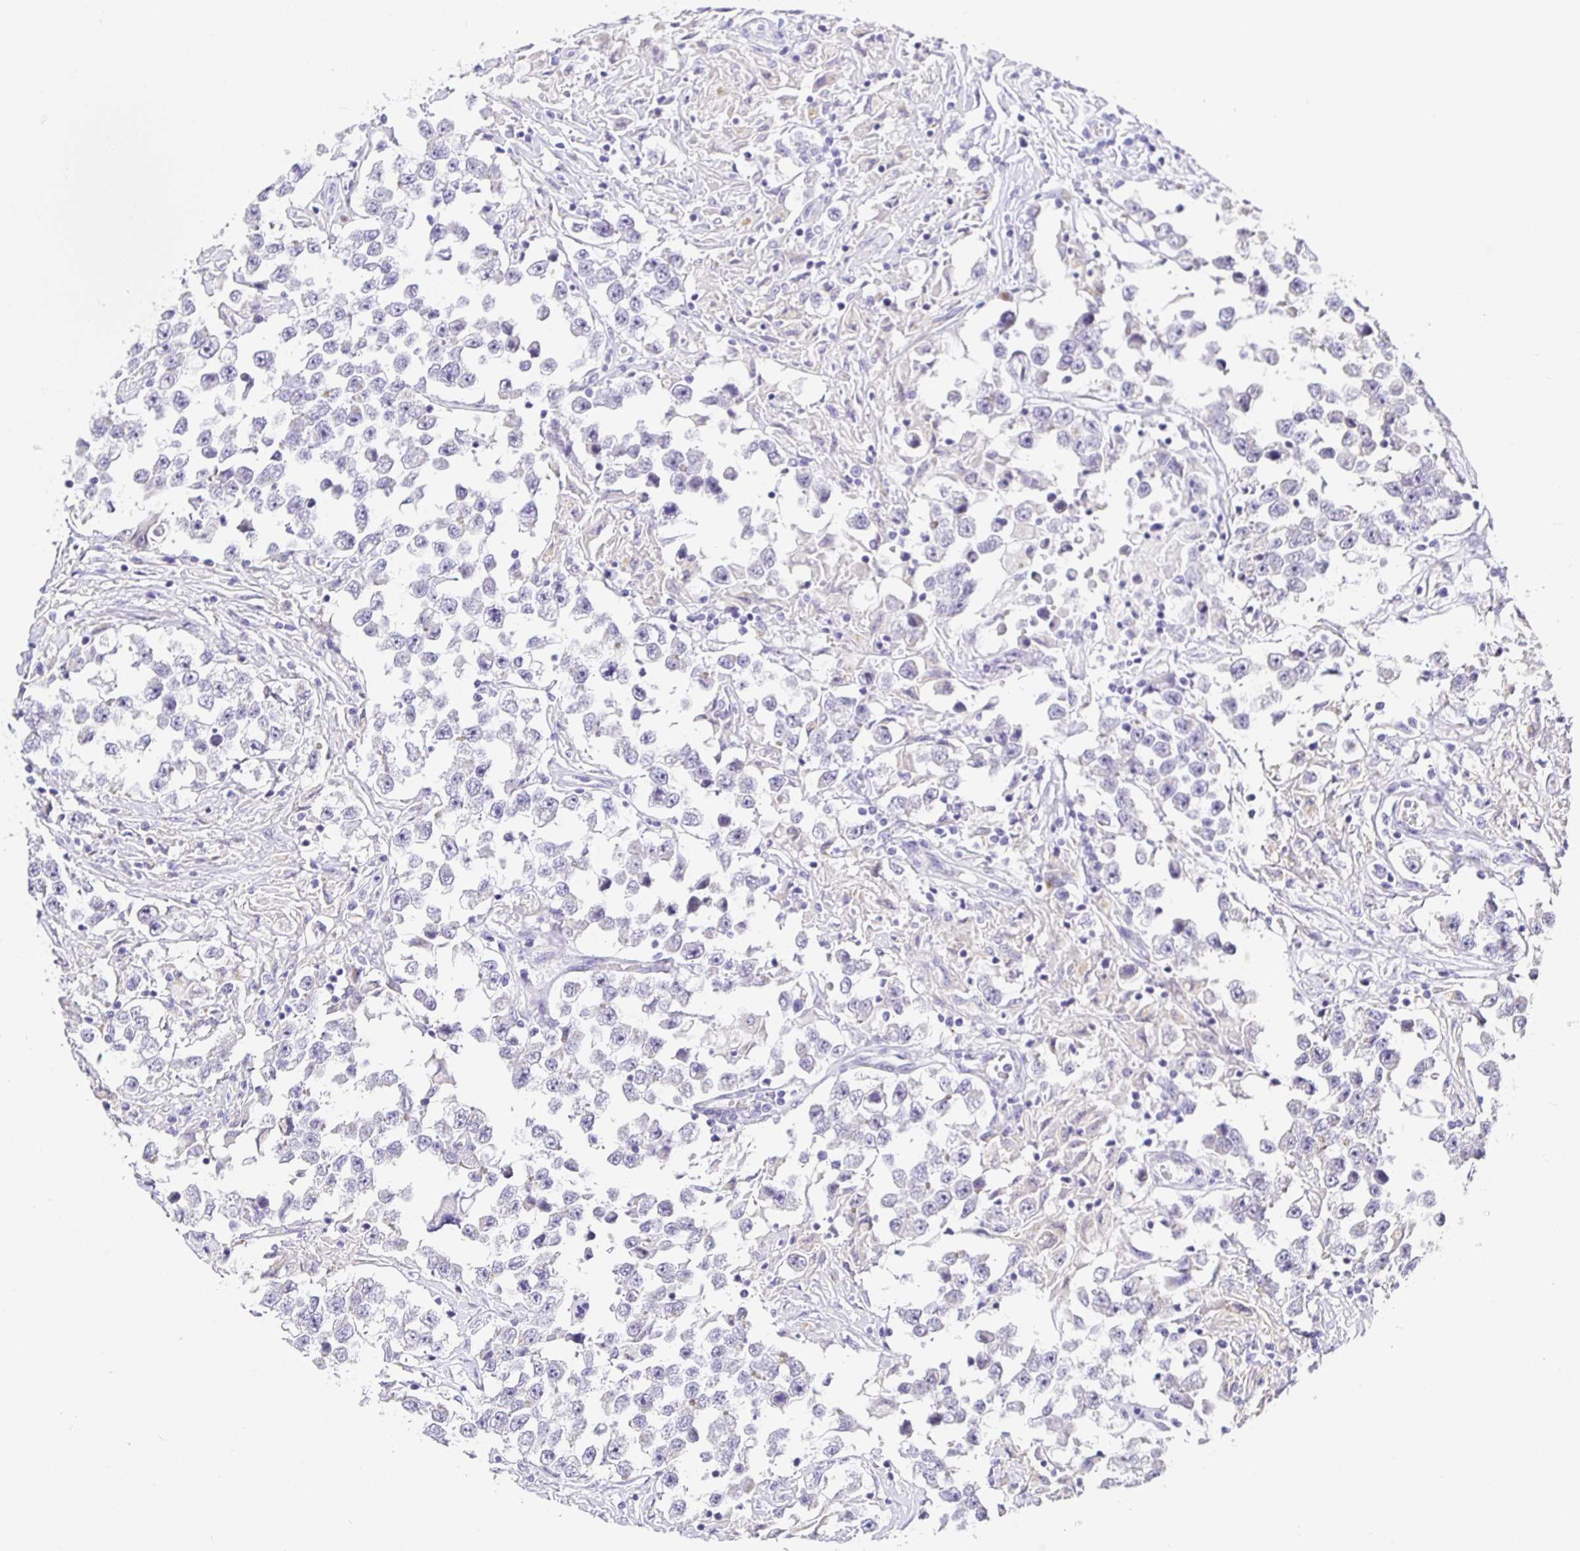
{"staining": {"intensity": "negative", "quantity": "none", "location": "none"}, "tissue": "testis cancer", "cell_type": "Tumor cells", "image_type": "cancer", "snomed": [{"axis": "morphology", "description": "Seminoma, NOS"}, {"axis": "topography", "description": "Testis"}], "caption": "IHC of testis cancer (seminoma) shows no expression in tumor cells.", "gene": "OPALIN", "patient": {"sex": "male", "age": 46}}